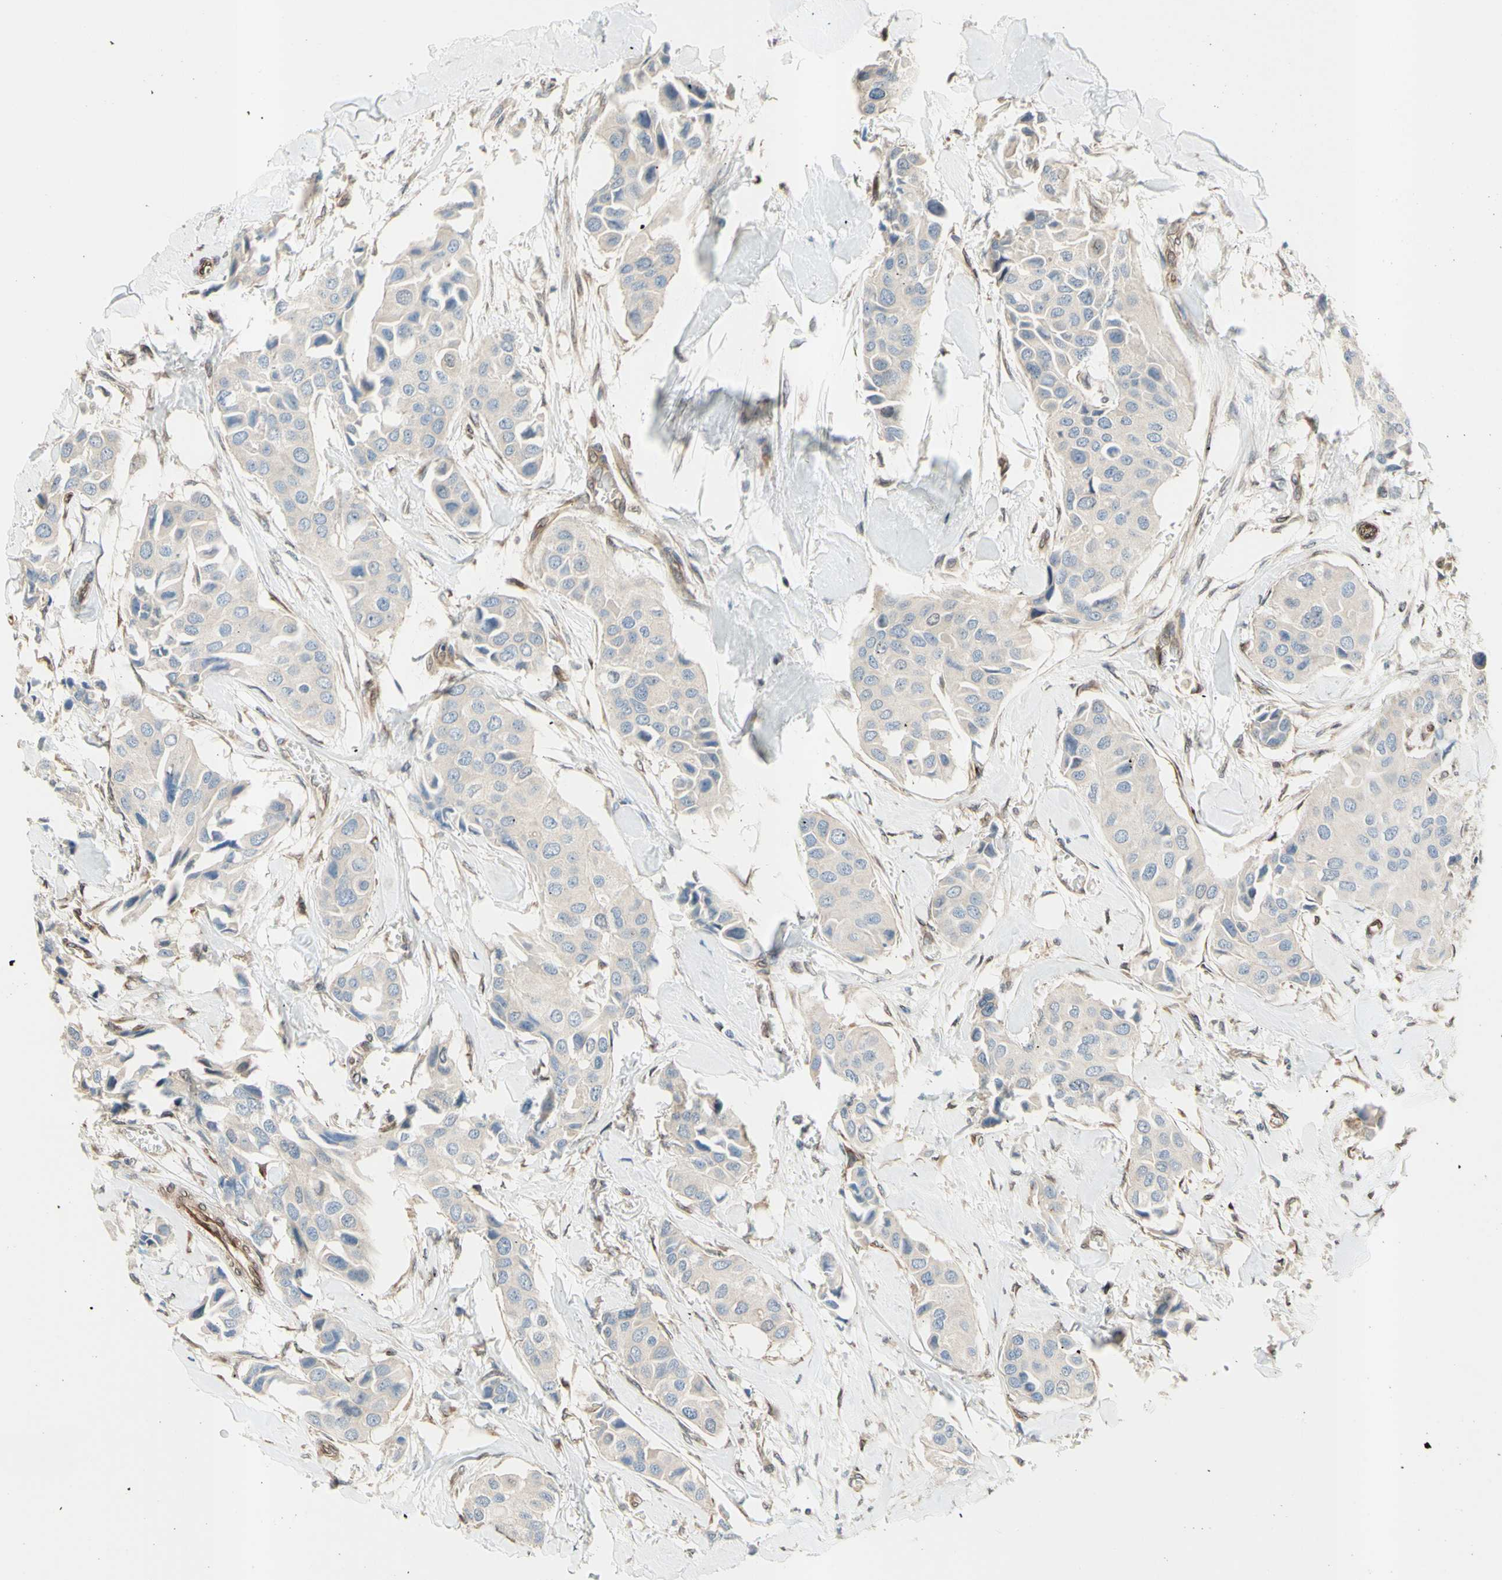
{"staining": {"intensity": "weak", "quantity": ">75%", "location": "cytoplasmic/membranous"}, "tissue": "breast cancer", "cell_type": "Tumor cells", "image_type": "cancer", "snomed": [{"axis": "morphology", "description": "Duct carcinoma"}, {"axis": "topography", "description": "Breast"}], "caption": "This is an image of immunohistochemistry staining of breast cancer, which shows weak staining in the cytoplasmic/membranous of tumor cells.", "gene": "TRAF2", "patient": {"sex": "female", "age": 80}}